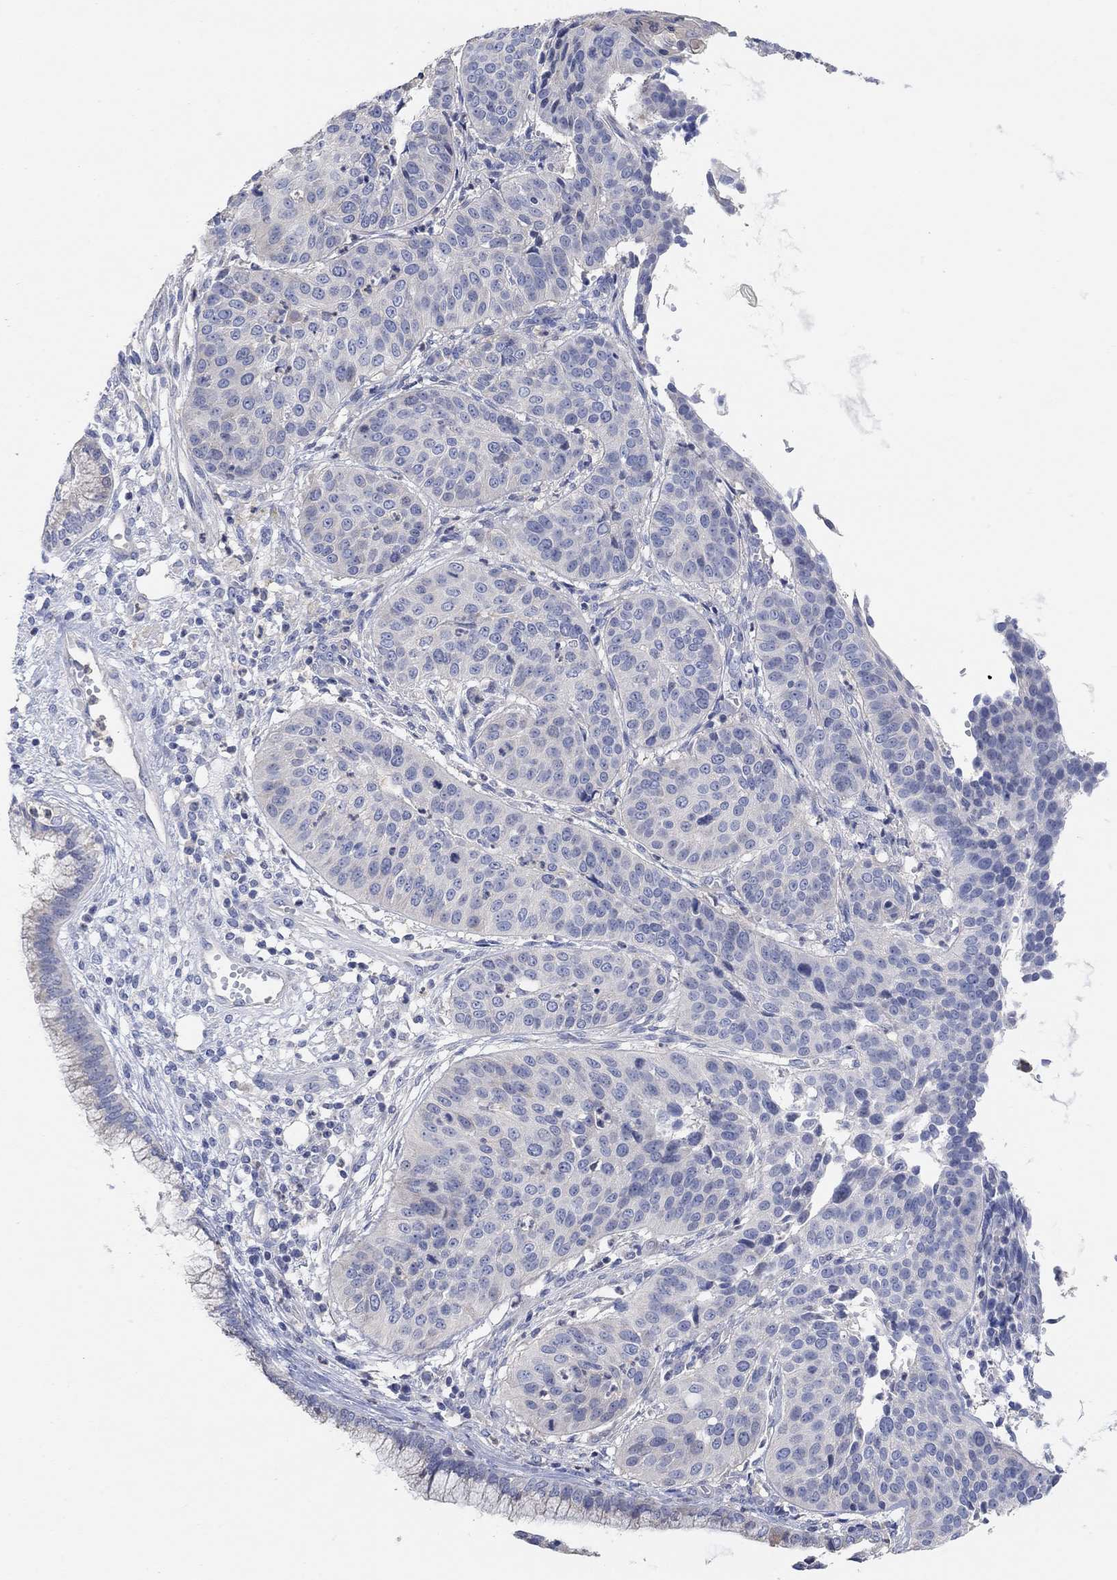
{"staining": {"intensity": "negative", "quantity": "none", "location": "none"}, "tissue": "cervical cancer", "cell_type": "Tumor cells", "image_type": "cancer", "snomed": [{"axis": "morphology", "description": "Normal tissue, NOS"}, {"axis": "morphology", "description": "Squamous cell carcinoma, NOS"}, {"axis": "topography", "description": "Cervix"}], "caption": "Immunohistochemistry histopathology image of squamous cell carcinoma (cervical) stained for a protein (brown), which displays no staining in tumor cells.", "gene": "NLRP14", "patient": {"sex": "female", "age": 39}}